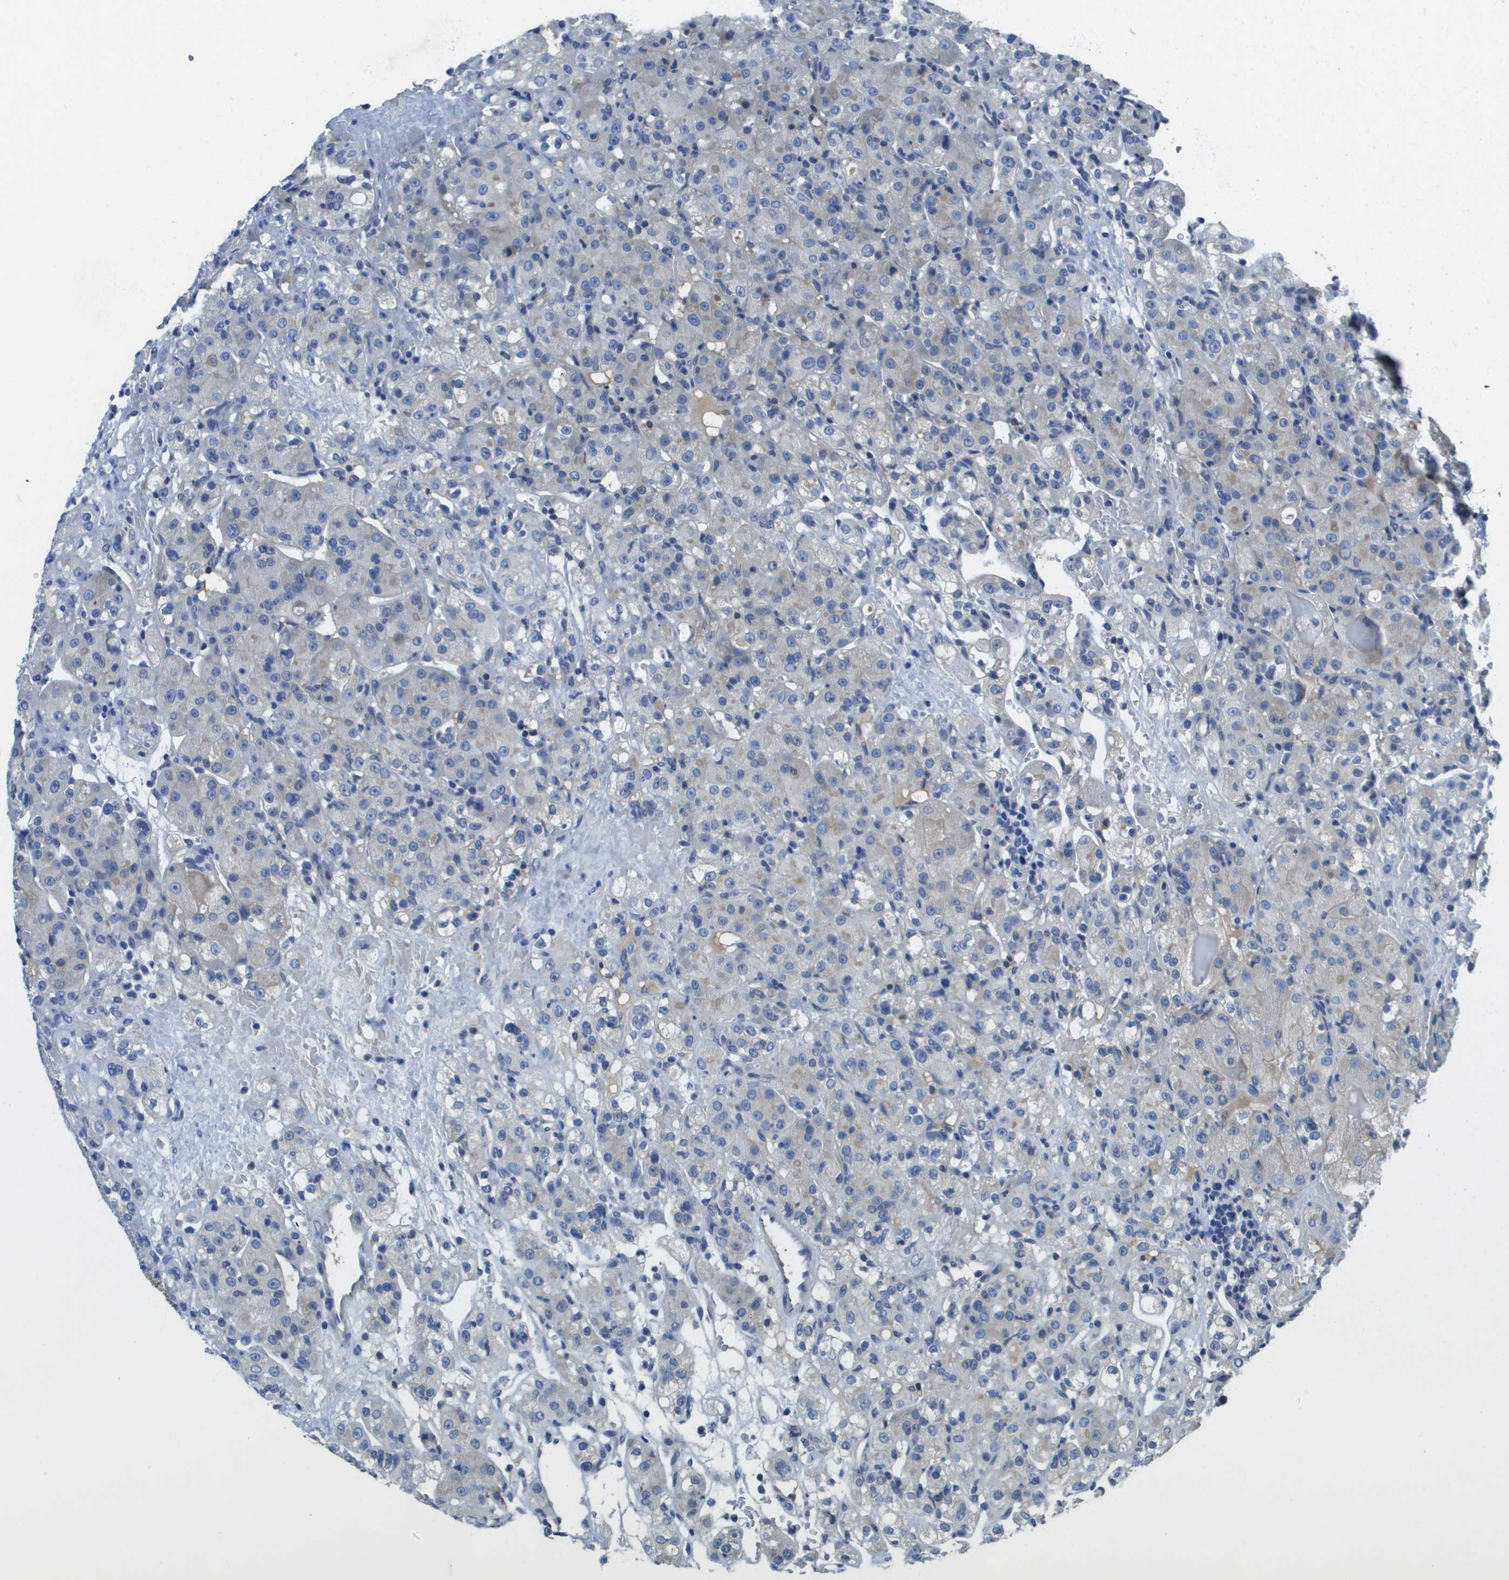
{"staining": {"intensity": "negative", "quantity": "none", "location": "none"}, "tissue": "renal cancer", "cell_type": "Tumor cells", "image_type": "cancer", "snomed": [{"axis": "morphology", "description": "Normal tissue, NOS"}, {"axis": "morphology", "description": "Adenocarcinoma, NOS"}, {"axis": "topography", "description": "Kidney"}], "caption": "Tumor cells show no significant staining in renal cancer (adenocarcinoma). (Brightfield microscopy of DAB immunohistochemistry (IHC) at high magnification).", "gene": "NCS1", "patient": {"sex": "male", "age": 61}}